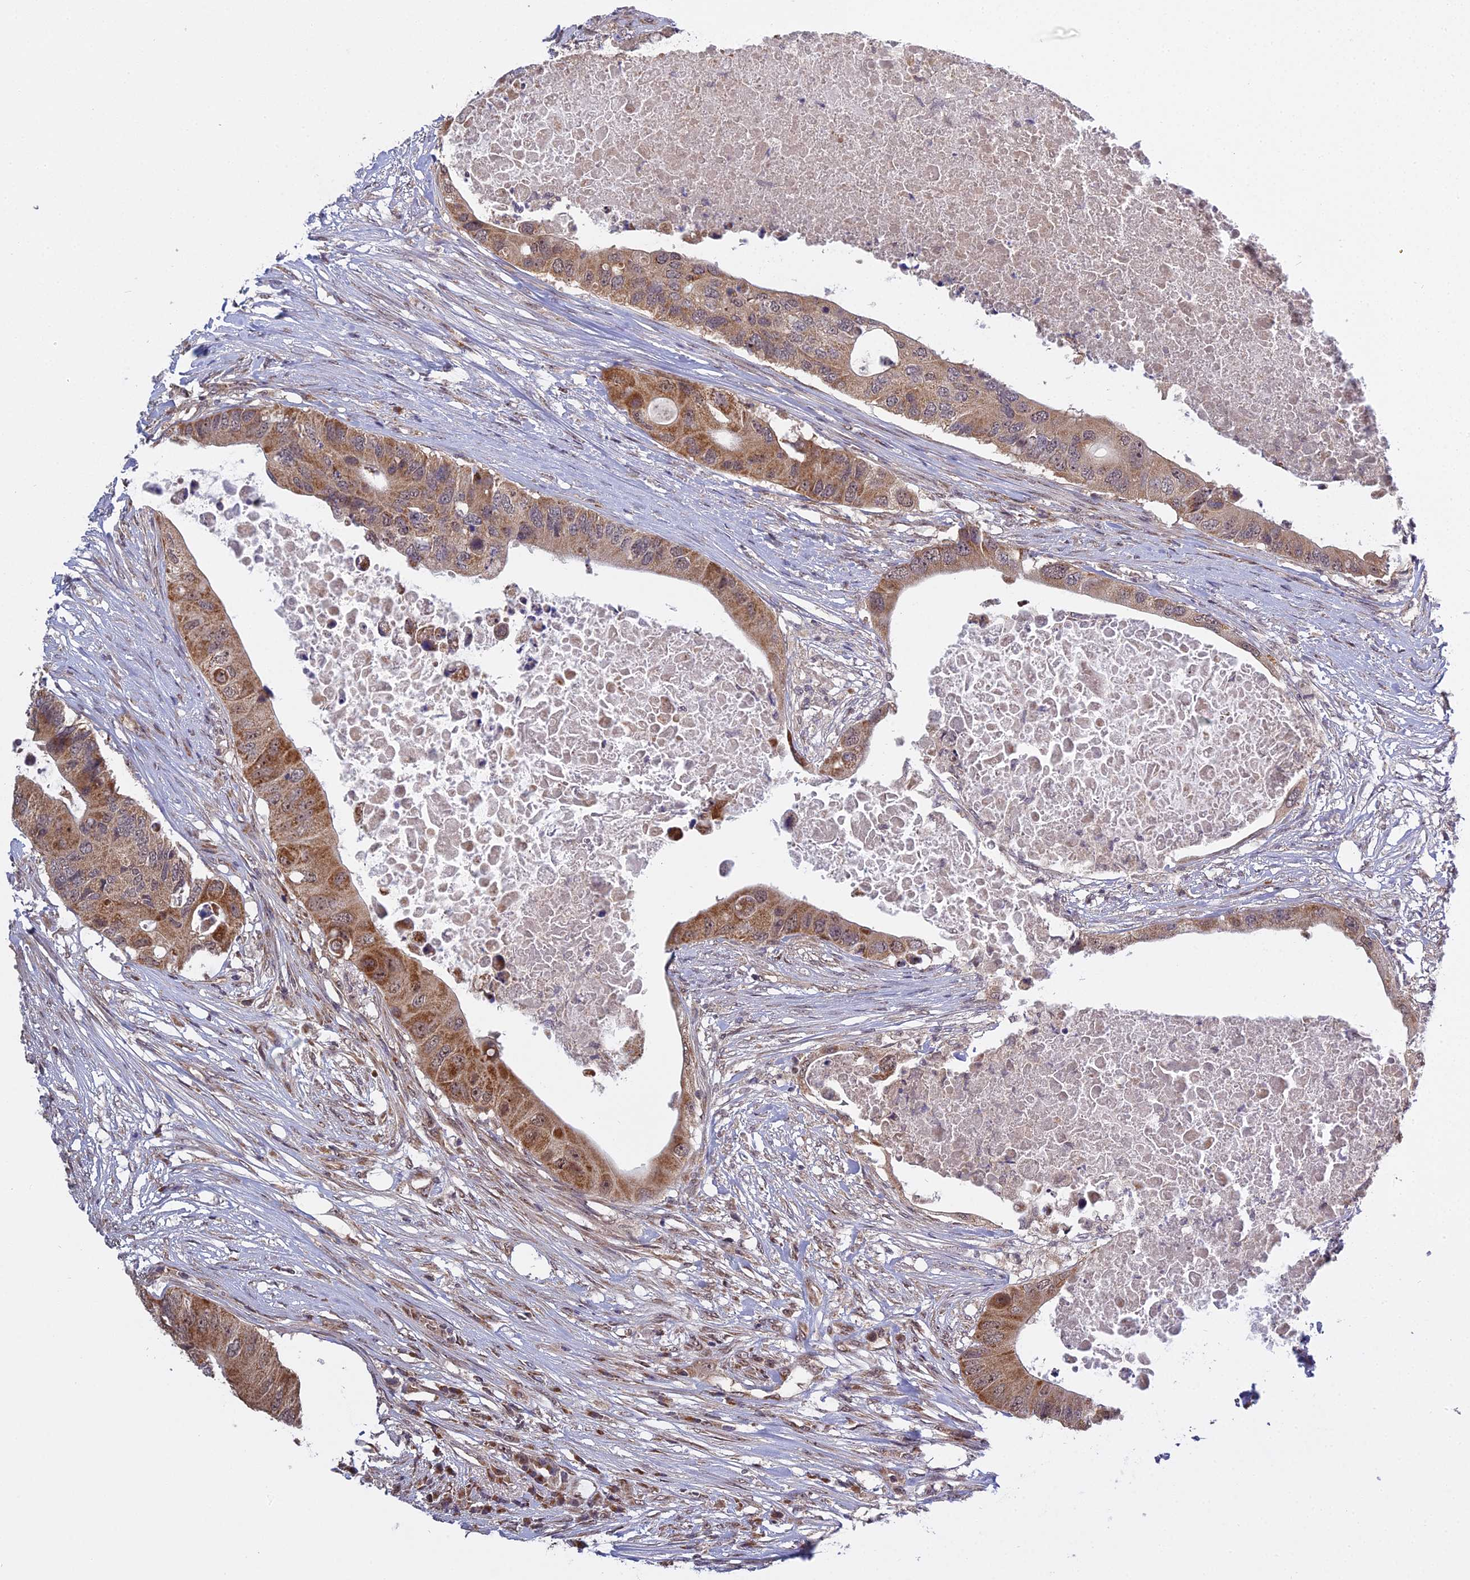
{"staining": {"intensity": "moderate", "quantity": ">75%", "location": "cytoplasmic/membranous"}, "tissue": "colorectal cancer", "cell_type": "Tumor cells", "image_type": "cancer", "snomed": [{"axis": "morphology", "description": "Adenocarcinoma, NOS"}, {"axis": "topography", "description": "Colon"}], "caption": "Brown immunohistochemical staining in human colorectal cancer (adenocarcinoma) displays moderate cytoplasmic/membranous expression in about >75% of tumor cells.", "gene": "MEOX1", "patient": {"sex": "male", "age": 71}}